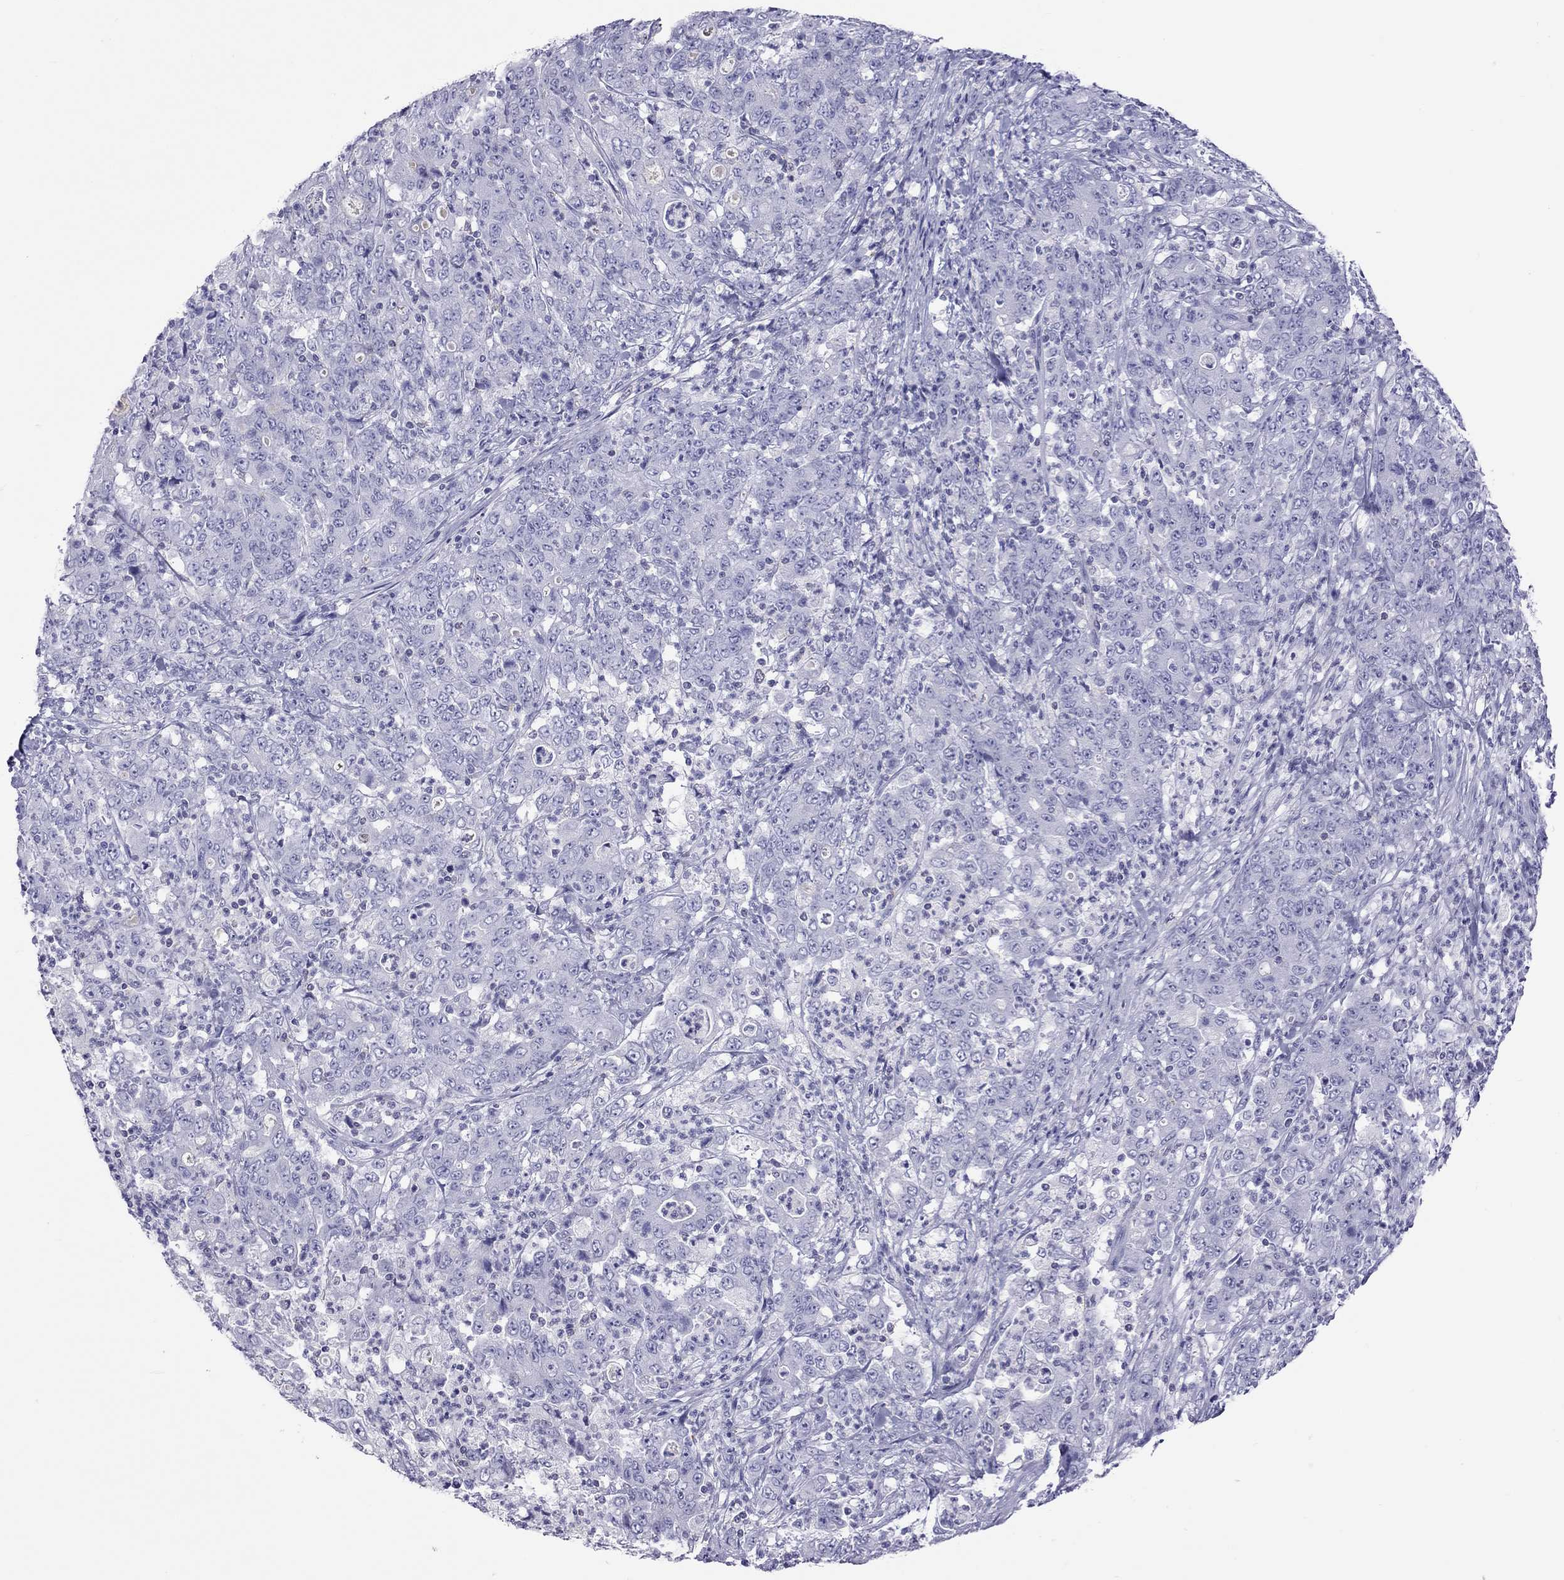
{"staining": {"intensity": "negative", "quantity": "none", "location": "none"}, "tissue": "stomach cancer", "cell_type": "Tumor cells", "image_type": "cancer", "snomed": [{"axis": "morphology", "description": "Adenocarcinoma, NOS"}, {"axis": "topography", "description": "Stomach, lower"}], "caption": "Stomach cancer (adenocarcinoma) was stained to show a protein in brown. There is no significant staining in tumor cells. (DAB (3,3'-diaminobenzidine) immunohistochemistry, high magnification).", "gene": "STAG3", "patient": {"sex": "female", "age": 71}}